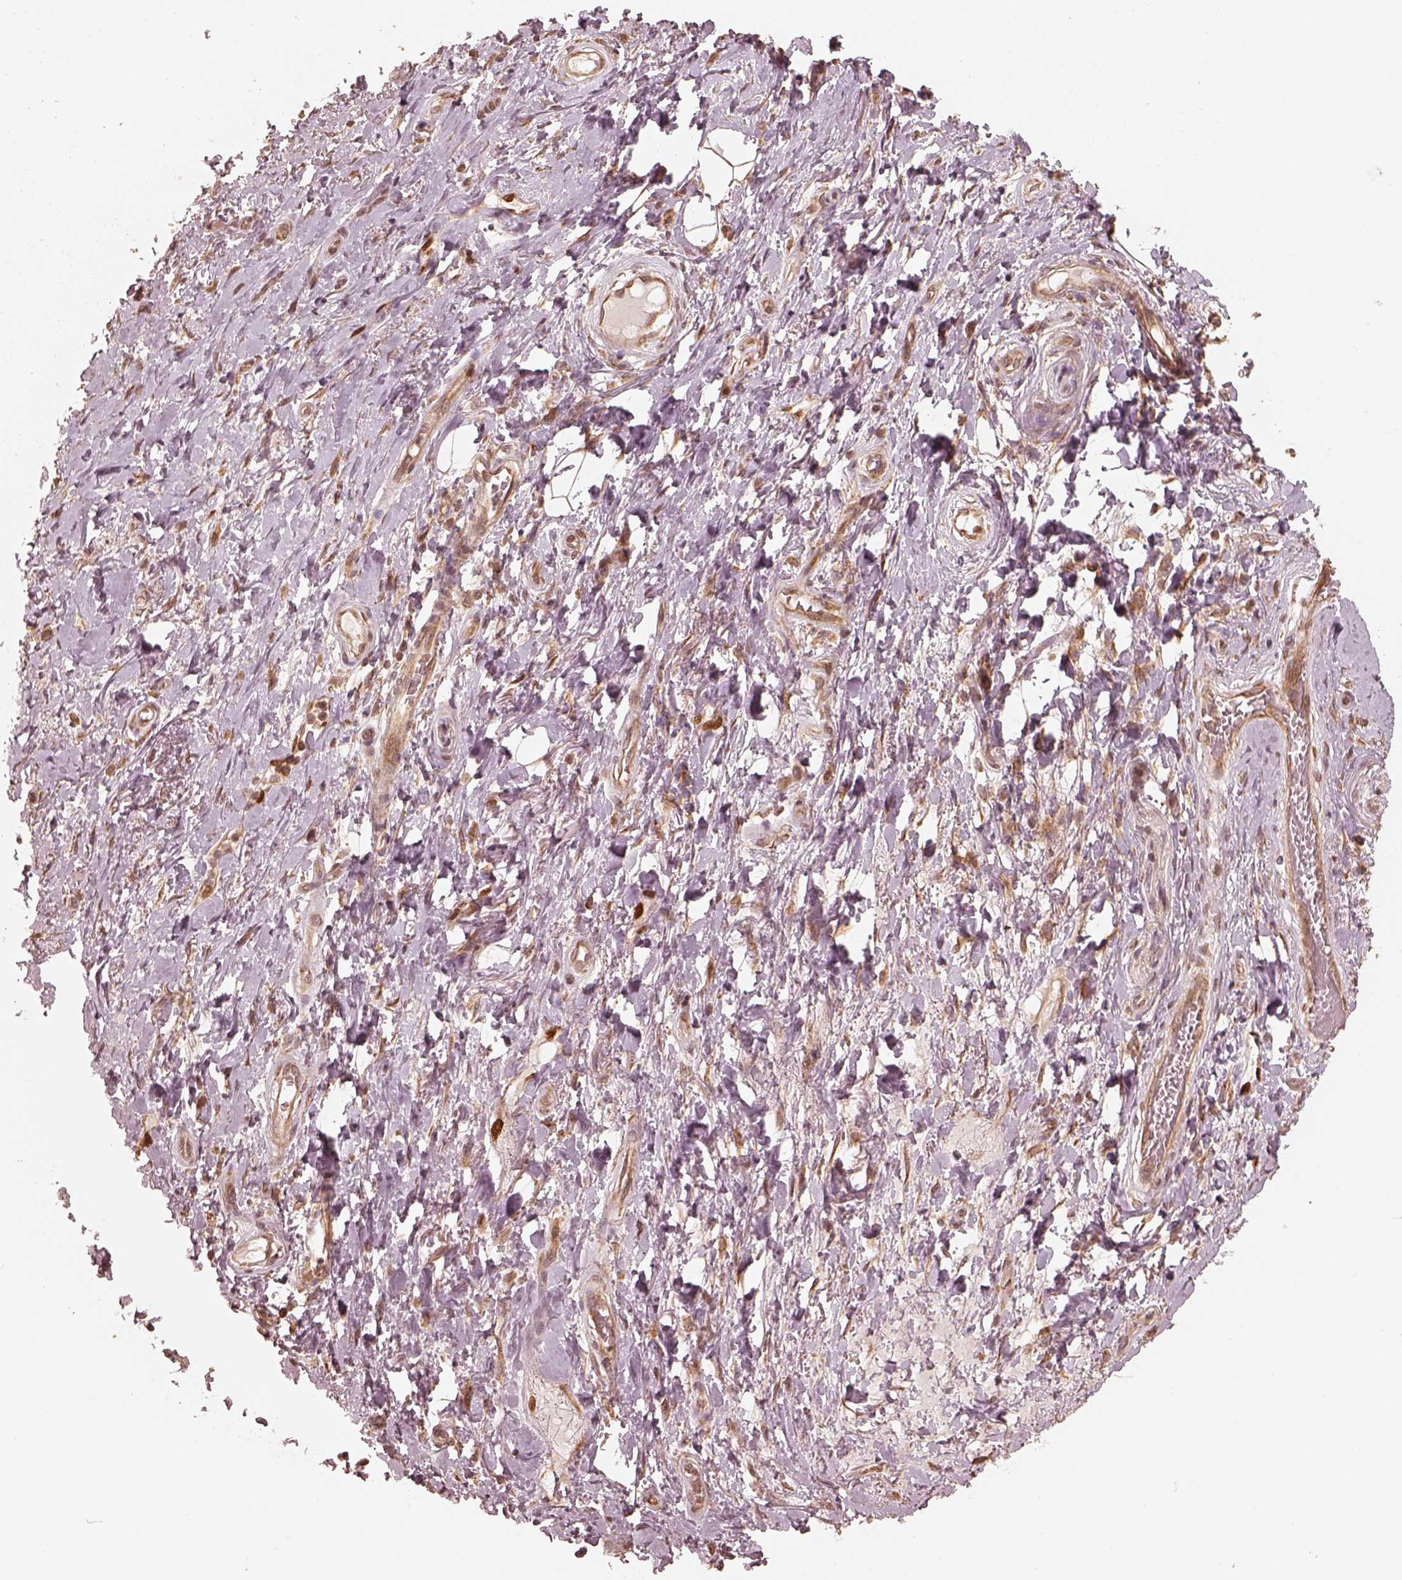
{"staining": {"intensity": "weak", "quantity": ">75%", "location": "cytoplasmic/membranous"}, "tissue": "adipose tissue", "cell_type": "Adipocytes", "image_type": "normal", "snomed": [{"axis": "morphology", "description": "Normal tissue, NOS"}, {"axis": "topography", "description": "Anal"}, {"axis": "topography", "description": "Peripheral nerve tissue"}], "caption": "Human adipose tissue stained with a protein marker exhibits weak staining in adipocytes.", "gene": "DNAJC25", "patient": {"sex": "male", "age": 53}}